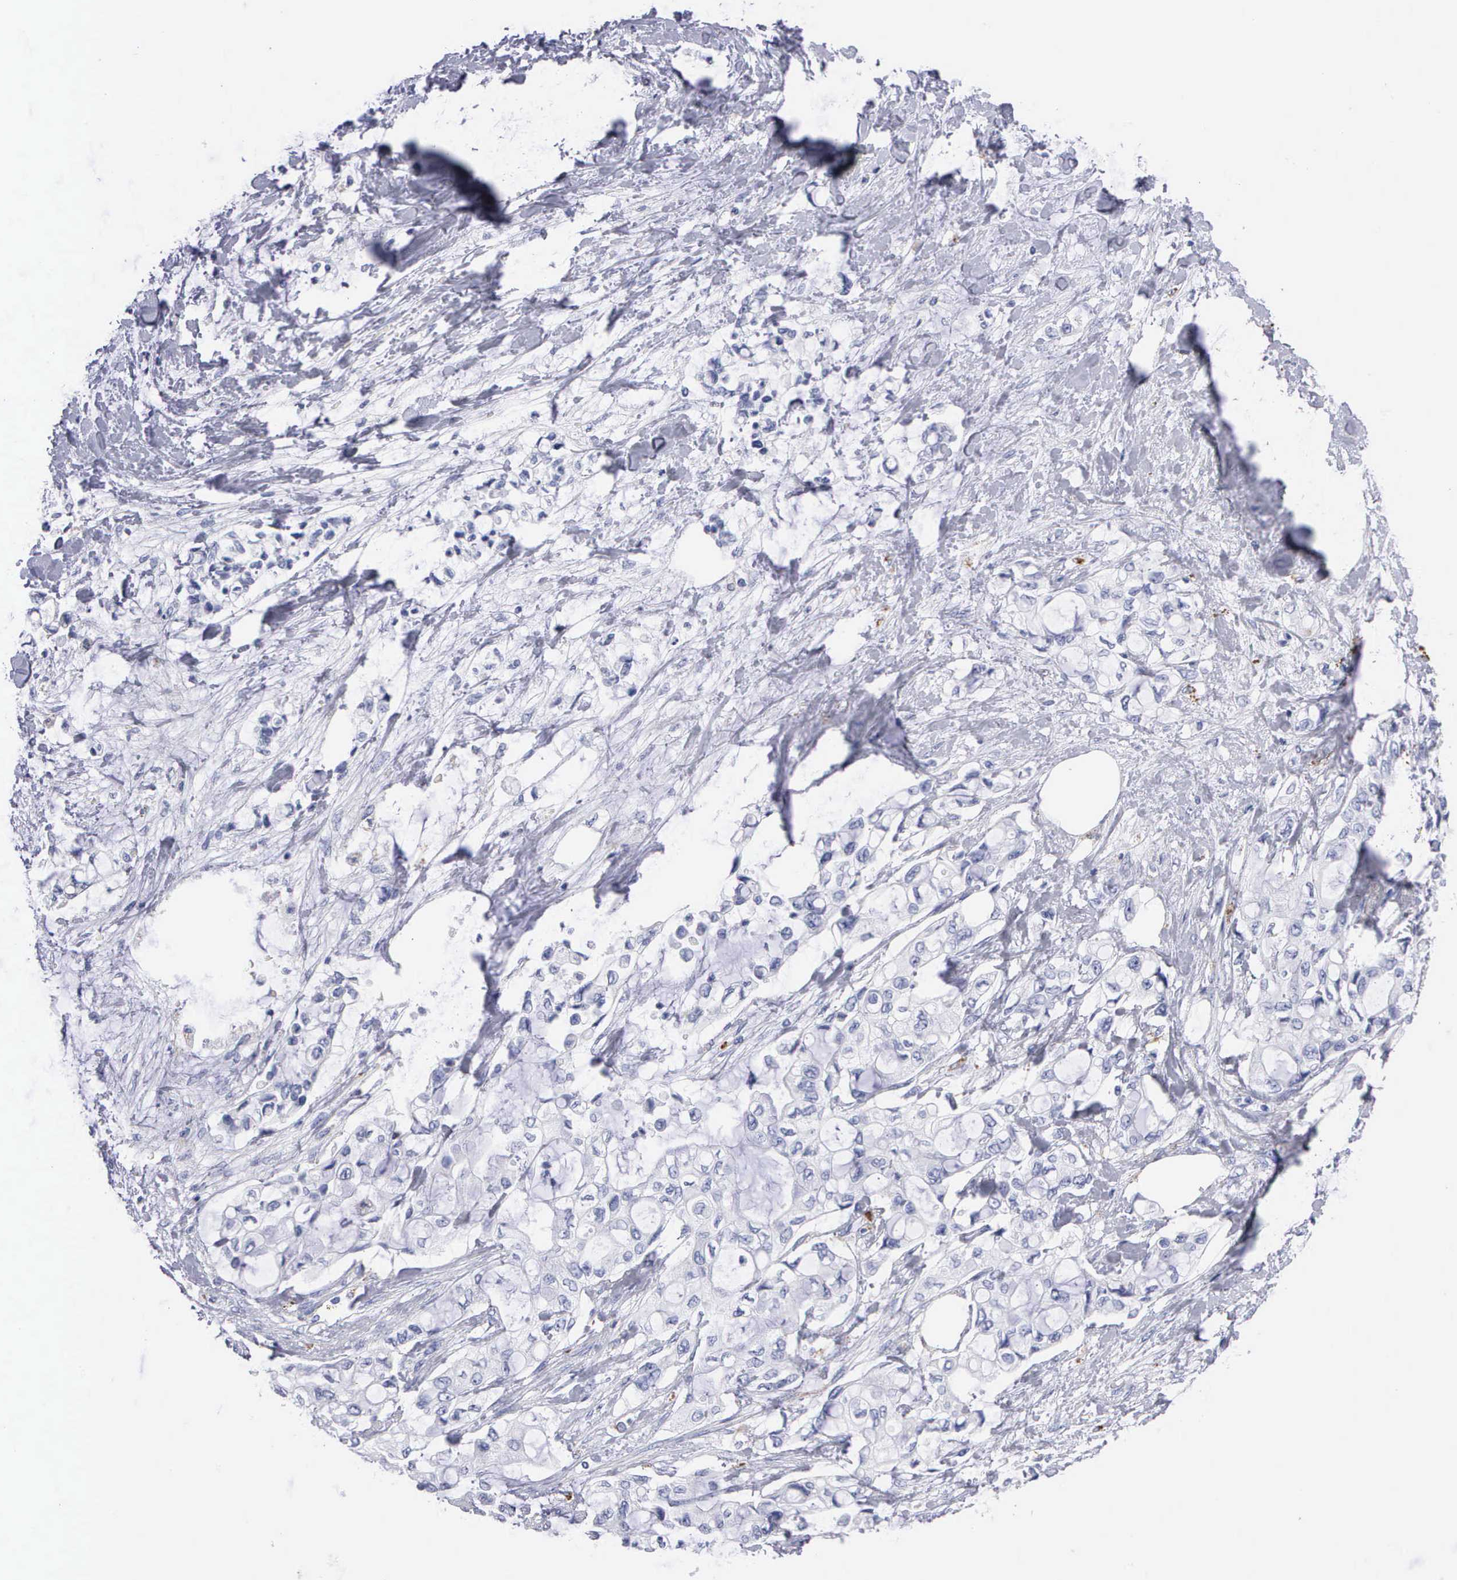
{"staining": {"intensity": "negative", "quantity": "none", "location": "none"}, "tissue": "pancreatic cancer", "cell_type": "Tumor cells", "image_type": "cancer", "snomed": [{"axis": "morphology", "description": "Adenocarcinoma, NOS"}, {"axis": "topography", "description": "Pancreas"}], "caption": "Histopathology image shows no significant protein expression in tumor cells of pancreatic adenocarcinoma.", "gene": "CTSL", "patient": {"sex": "female", "age": 70}}